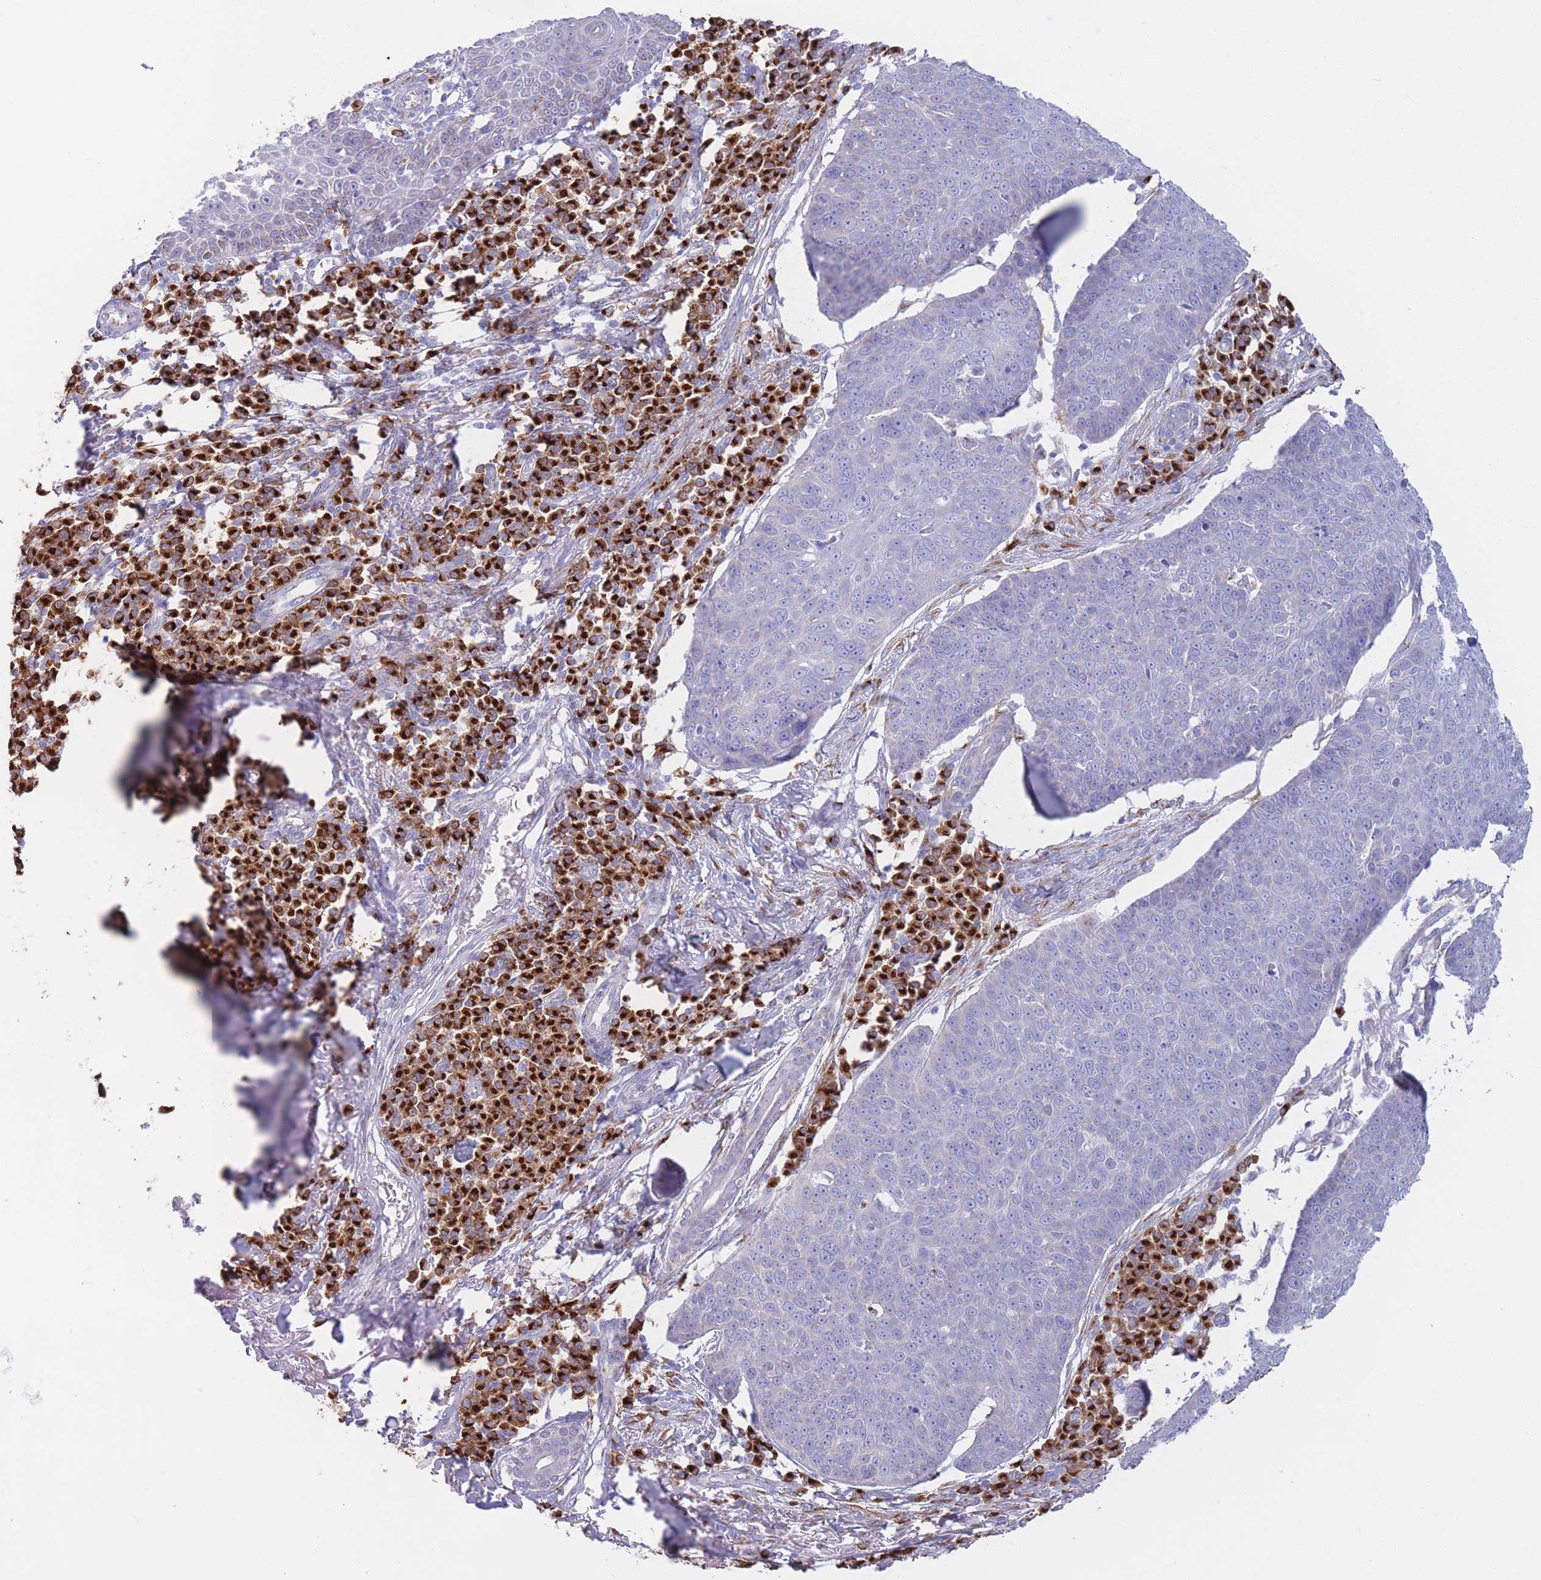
{"staining": {"intensity": "negative", "quantity": "none", "location": "none"}, "tissue": "skin cancer", "cell_type": "Tumor cells", "image_type": "cancer", "snomed": [{"axis": "morphology", "description": "Squamous cell carcinoma, NOS"}, {"axis": "topography", "description": "Skin"}], "caption": "Tumor cells are negative for brown protein staining in squamous cell carcinoma (skin).", "gene": "MRPL30", "patient": {"sex": "male", "age": 71}}